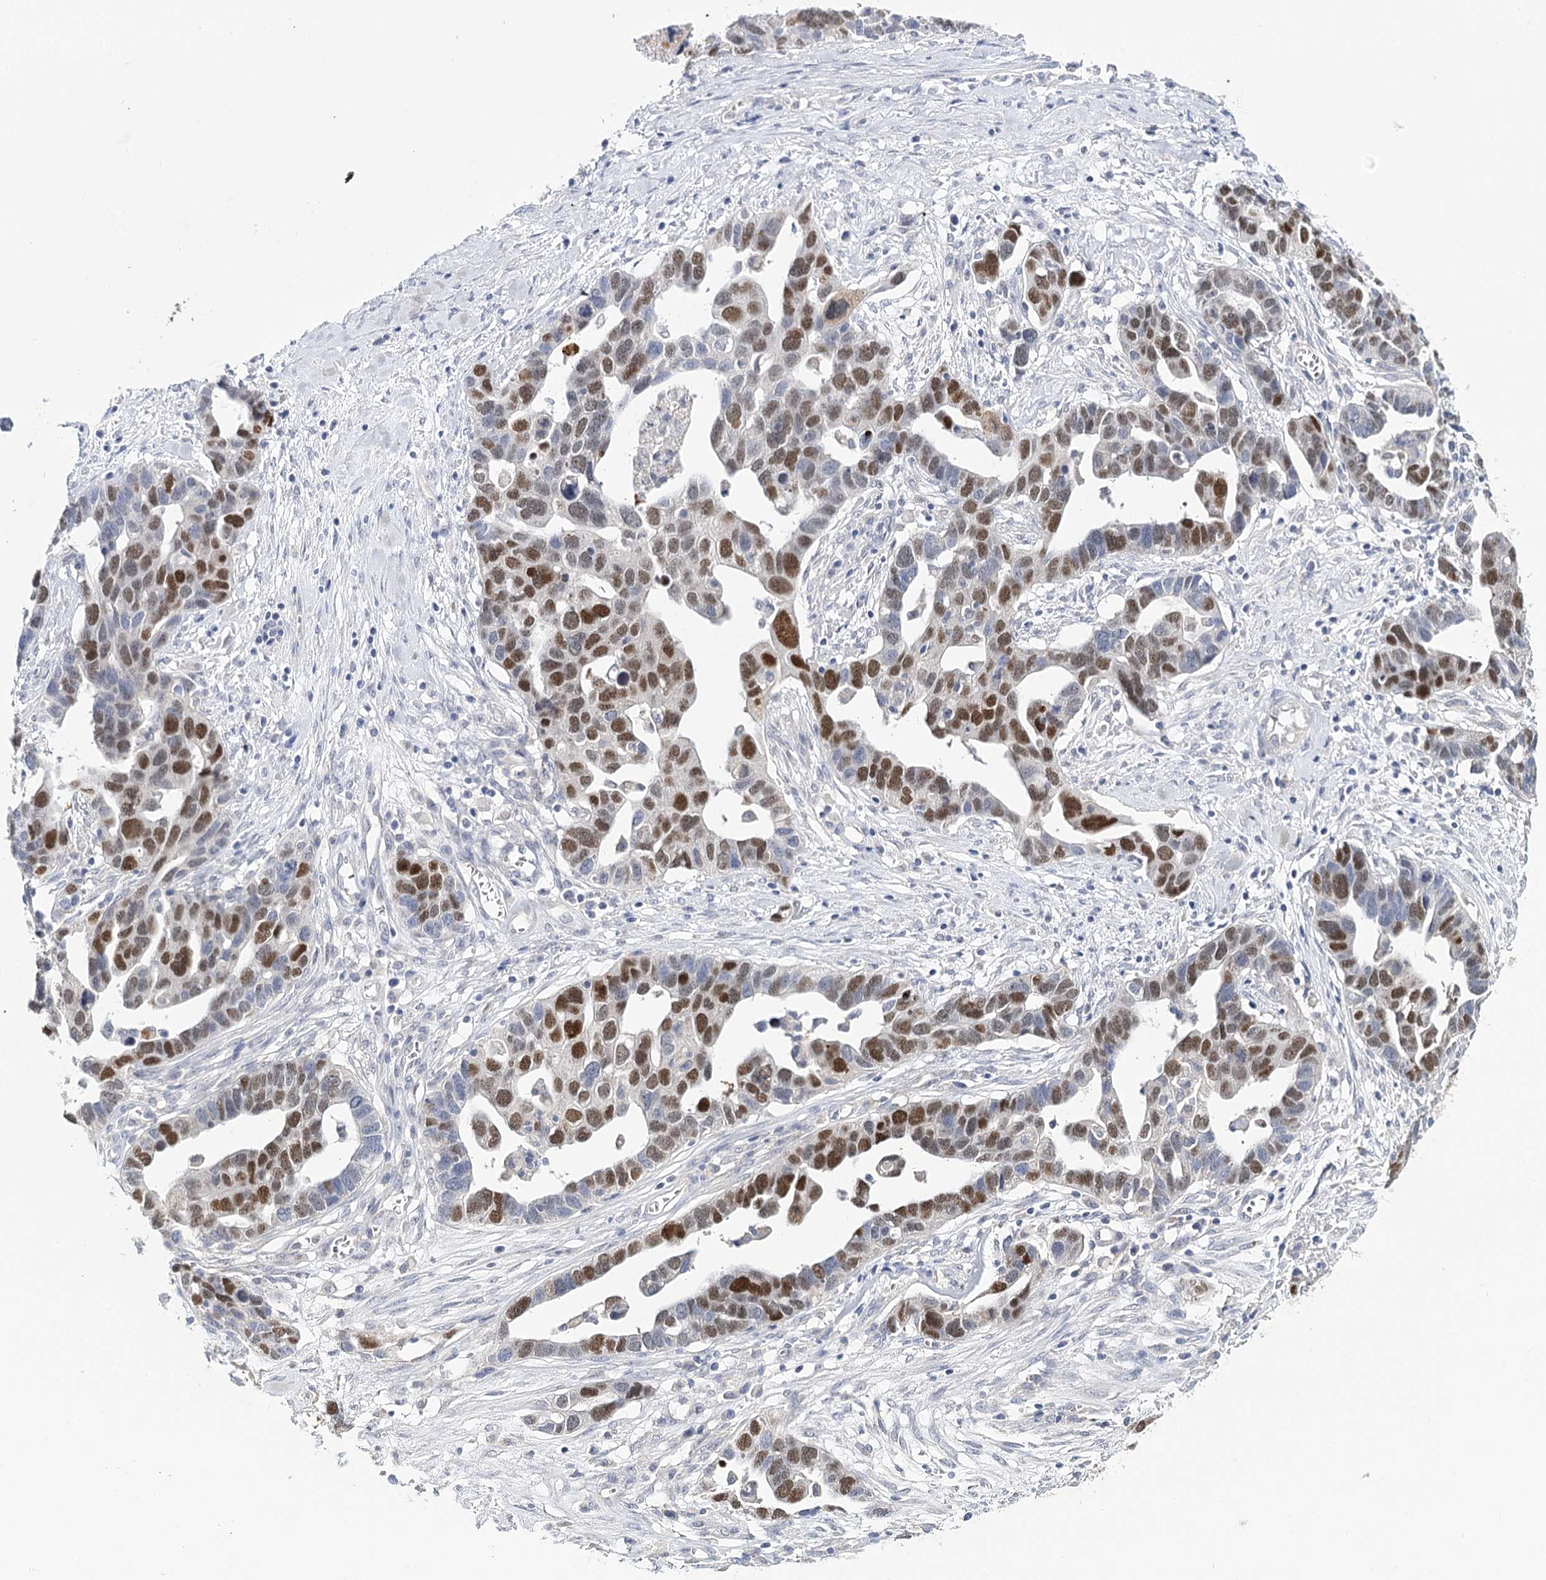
{"staining": {"intensity": "strong", "quantity": ">75%", "location": "nuclear"}, "tissue": "ovarian cancer", "cell_type": "Tumor cells", "image_type": "cancer", "snomed": [{"axis": "morphology", "description": "Cystadenocarcinoma, serous, NOS"}, {"axis": "topography", "description": "Ovary"}], "caption": "The image reveals staining of ovarian cancer, revealing strong nuclear protein expression (brown color) within tumor cells. Nuclei are stained in blue.", "gene": "TP53", "patient": {"sex": "female", "age": 54}}